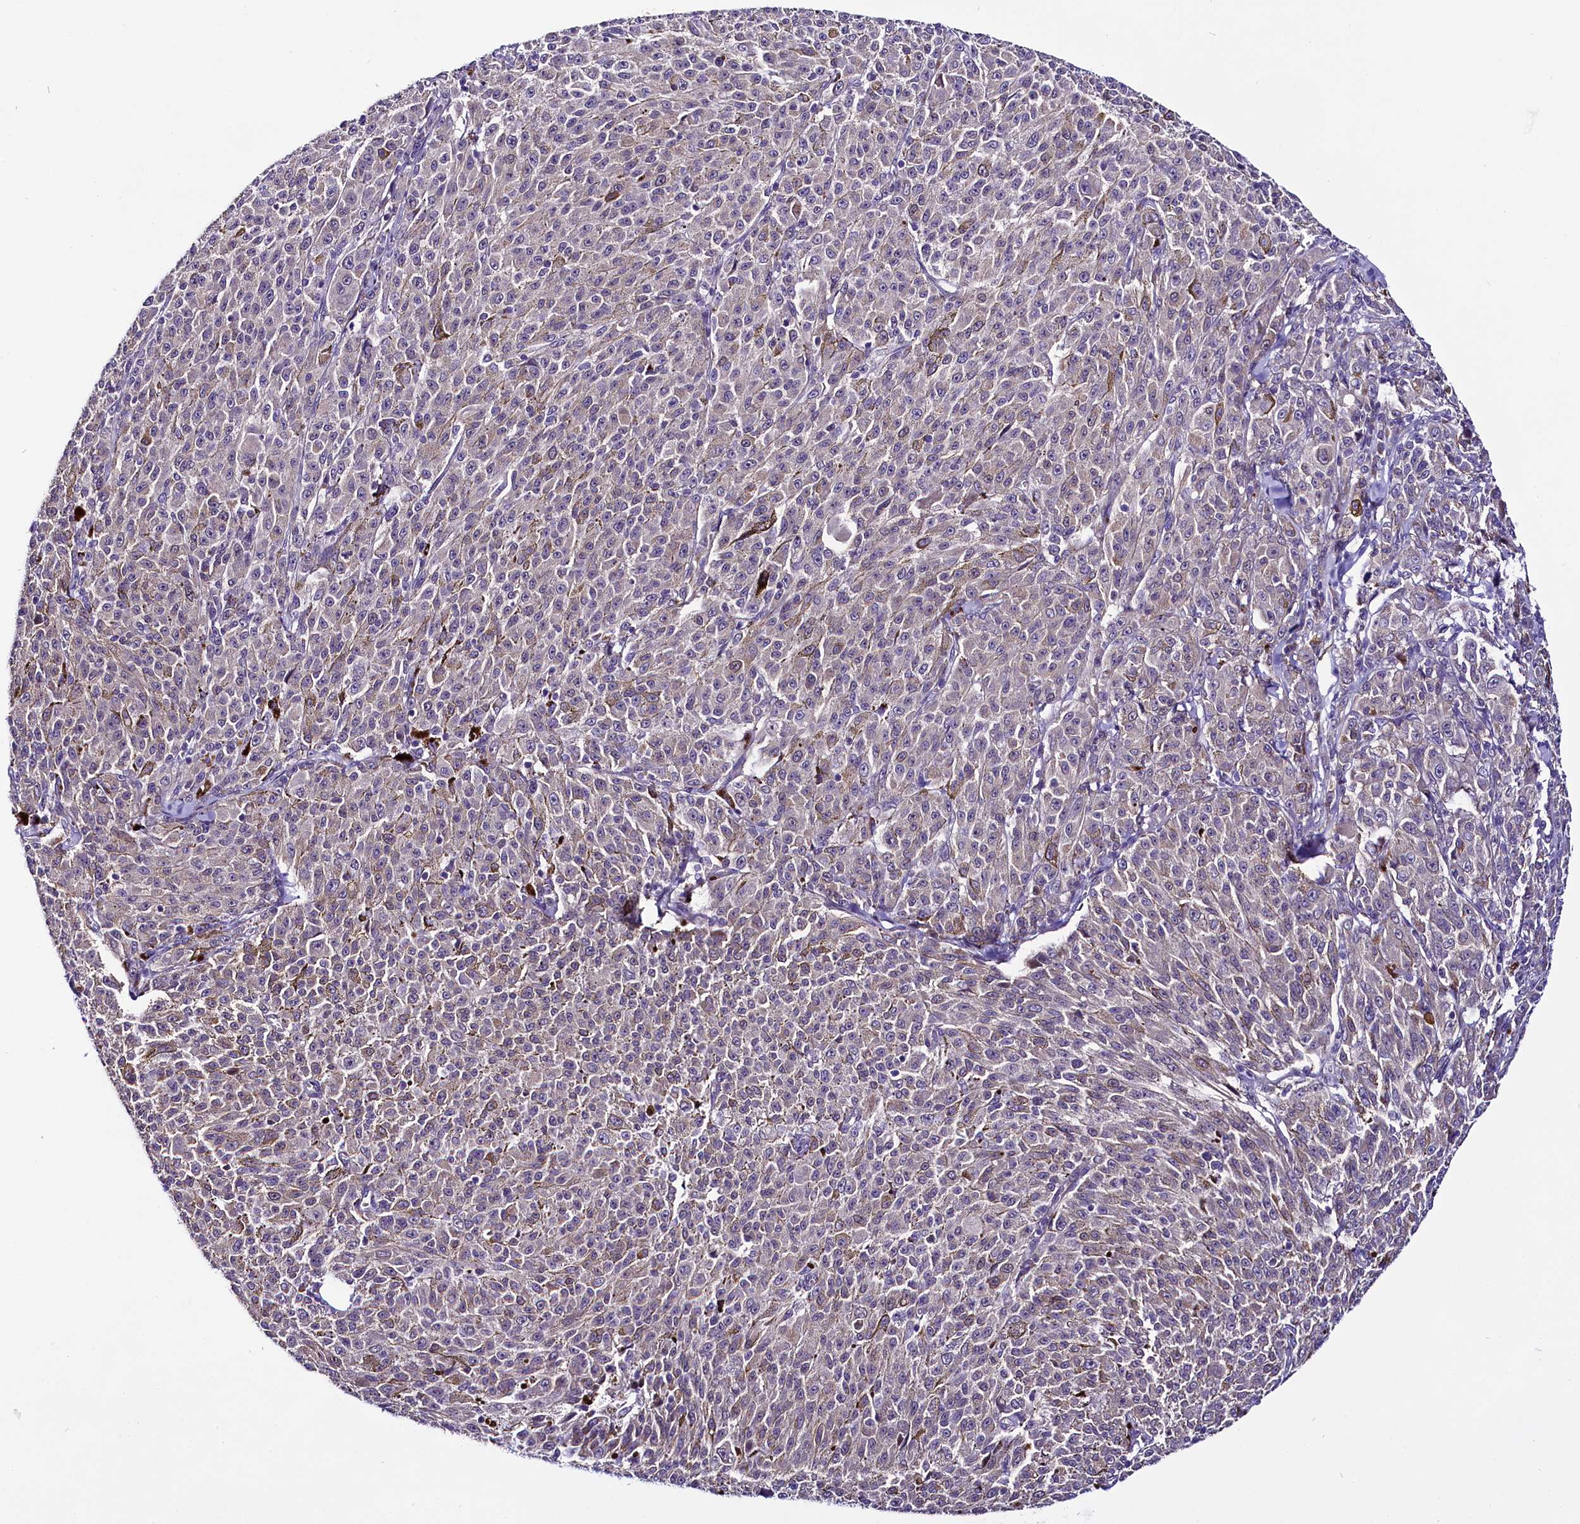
{"staining": {"intensity": "weak", "quantity": "<25%", "location": "cytoplasmic/membranous"}, "tissue": "melanoma", "cell_type": "Tumor cells", "image_type": "cancer", "snomed": [{"axis": "morphology", "description": "Malignant melanoma, NOS"}, {"axis": "topography", "description": "Skin"}], "caption": "IHC micrograph of human melanoma stained for a protein (brown), which shows no staining in tumor cells.", "gene": "C9orf40", "patient": {"sex": "female", "age": 52}}